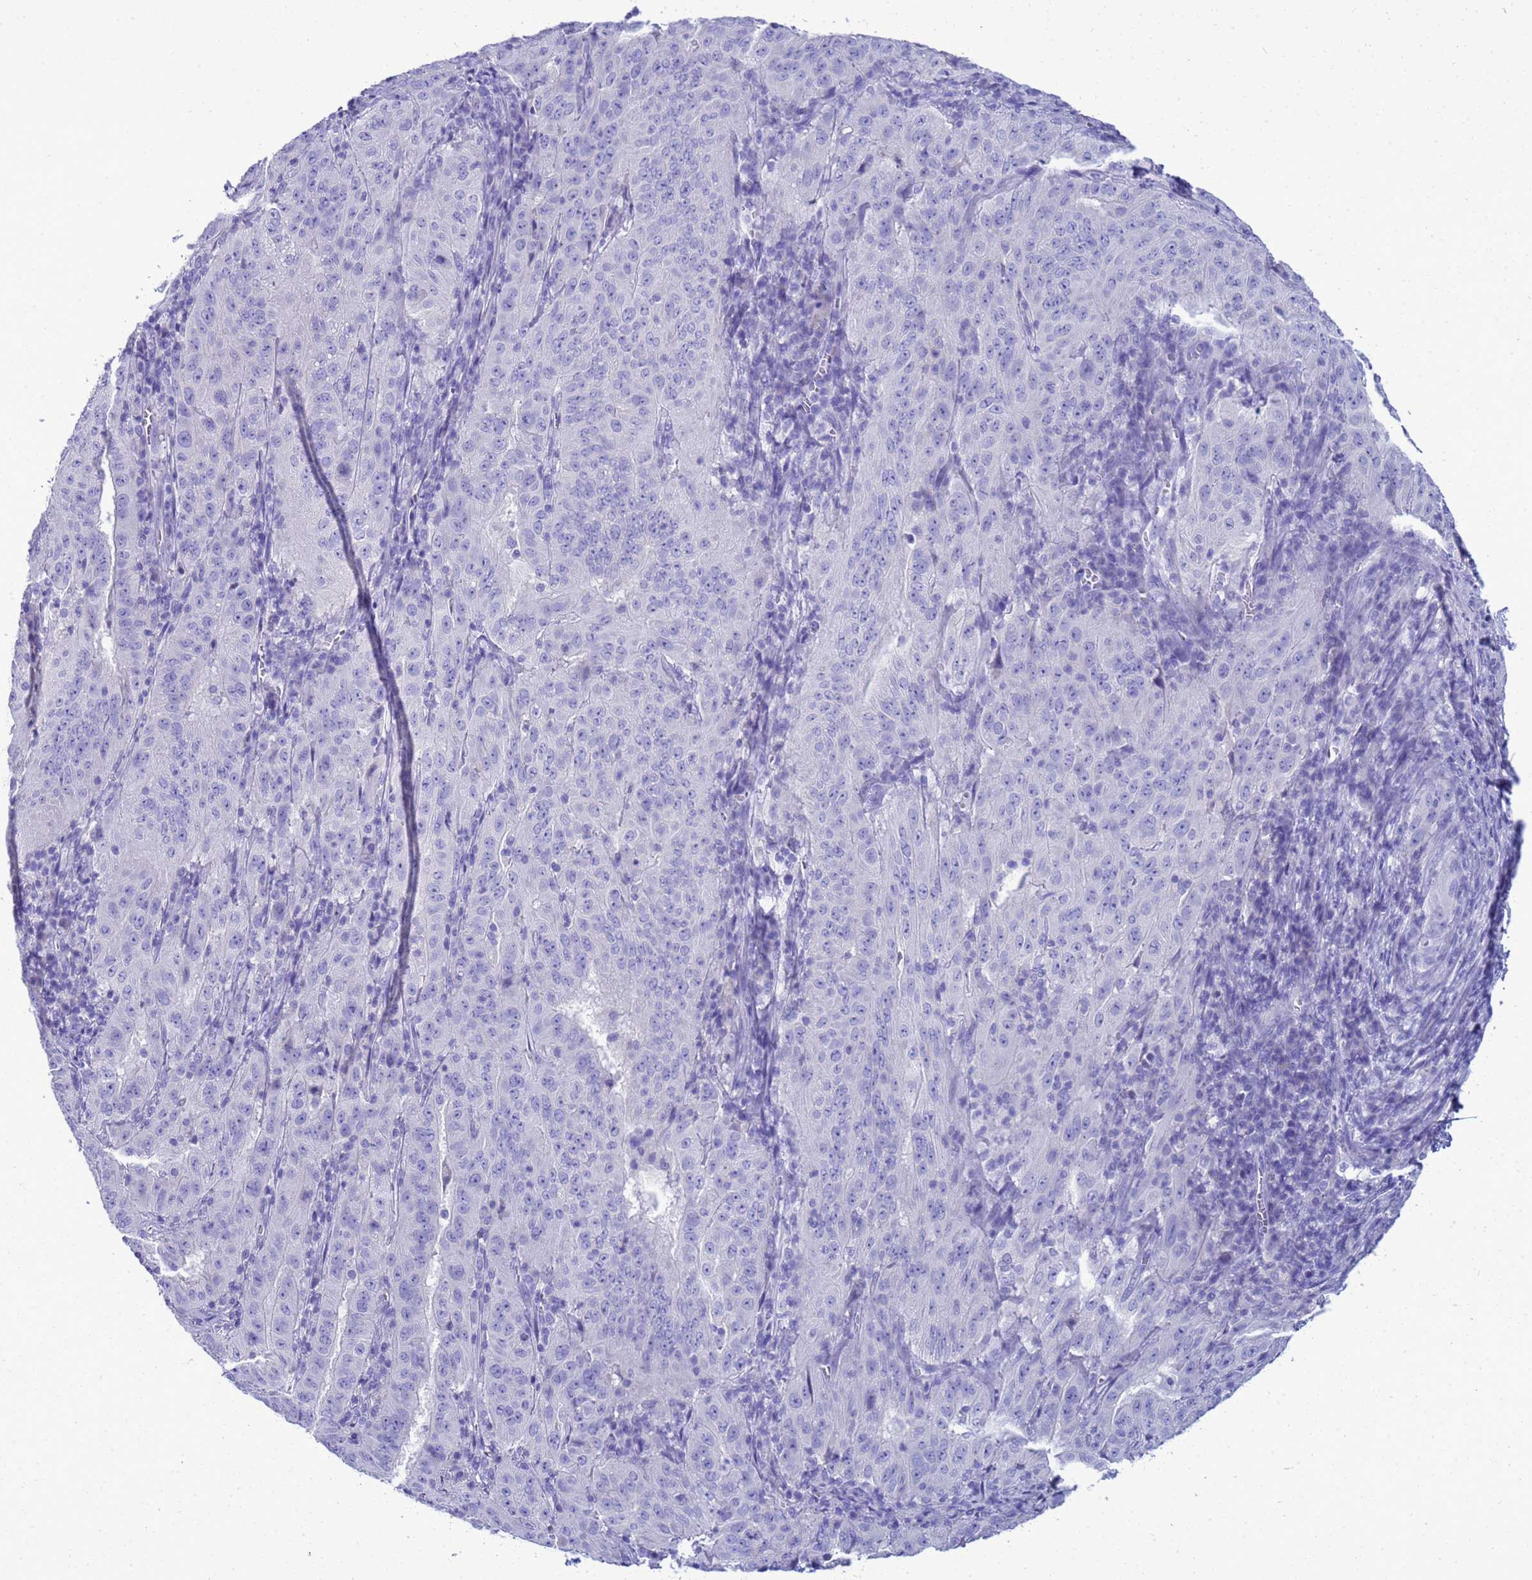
{"staining": {"intensity": "negative", "quantity": "none", "location": "none"}, "tissue": "pancreatic cancer", "cell_type": "Tumor cells", "image_type": "cancer", "snomed": [{"axis": "morphology", "description": "Adenocarcinoma, NOS"}, {"axis": "topography", "description": "Pancreas"}], "caption": "Immunohistochemistry (IHC) photomicrograph of neoplastic tissue: adenocarcinoma (pancreatic) stained with DAB exhibits no significant protein positivity in tumor cells.", "gene": "SYCN", "patient": {"sex": "male", "age": 63}}